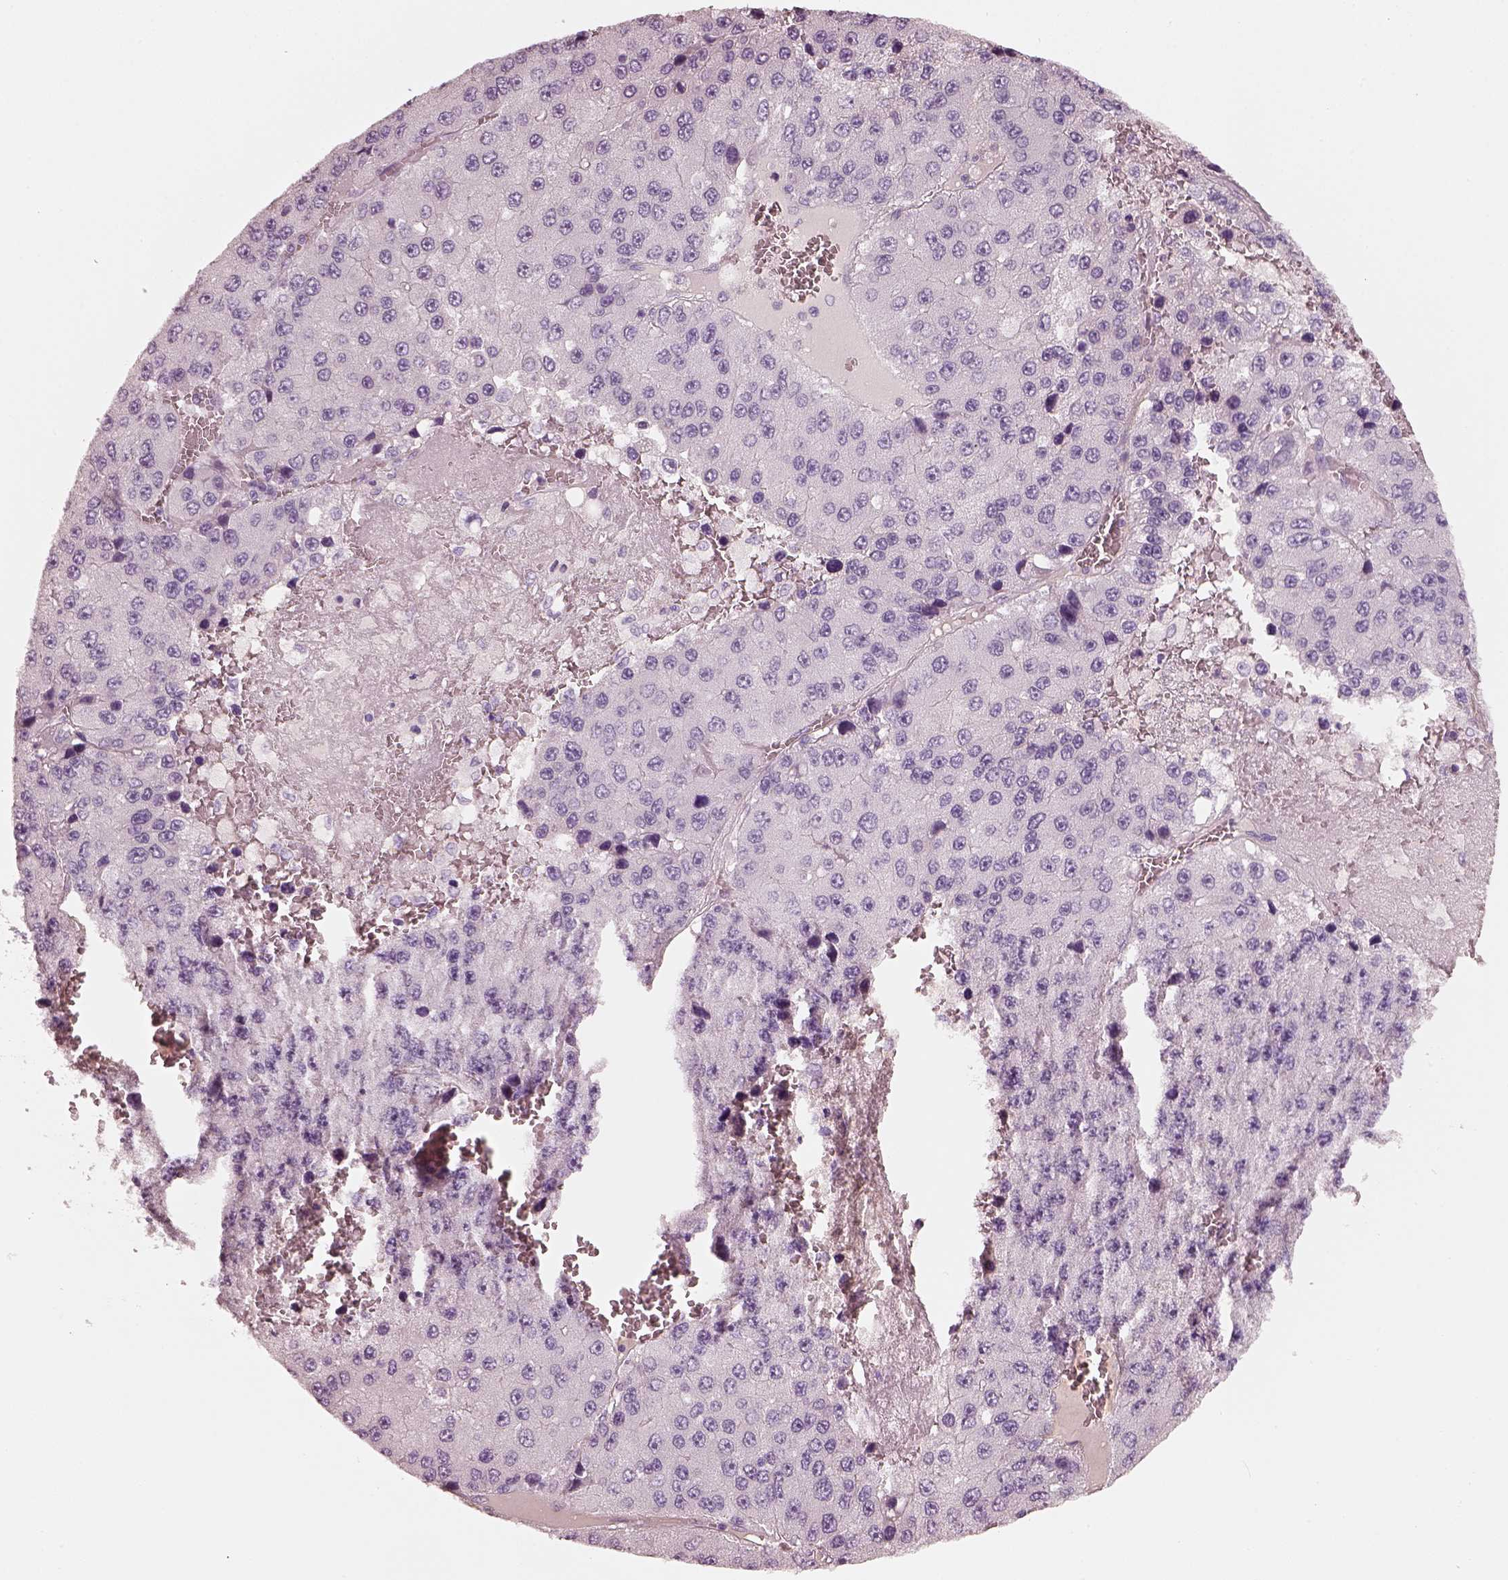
{"staining": {"intensity": "negative", "quantity": "none", "location": "none"}, "tissue": "liver cancer", "cell_type": "Tumor cells", "image_type": "cancer", "snomed": [{"axis": "morphology", "description": "Carcinoma, Hepatocellular, NOS"}, {"axis": "topography", "description": "Liver"}], "caption": "The image shows no significant expression in tumor cells of liver cancer (hepatocellular carcinoma). (Brightfield microscopy of DAB (3,3'-diaminobenzidine) immunohistochemistry at high magnification).", "gene": "RS1", "patient": {"sex": "female", "age": 73}}